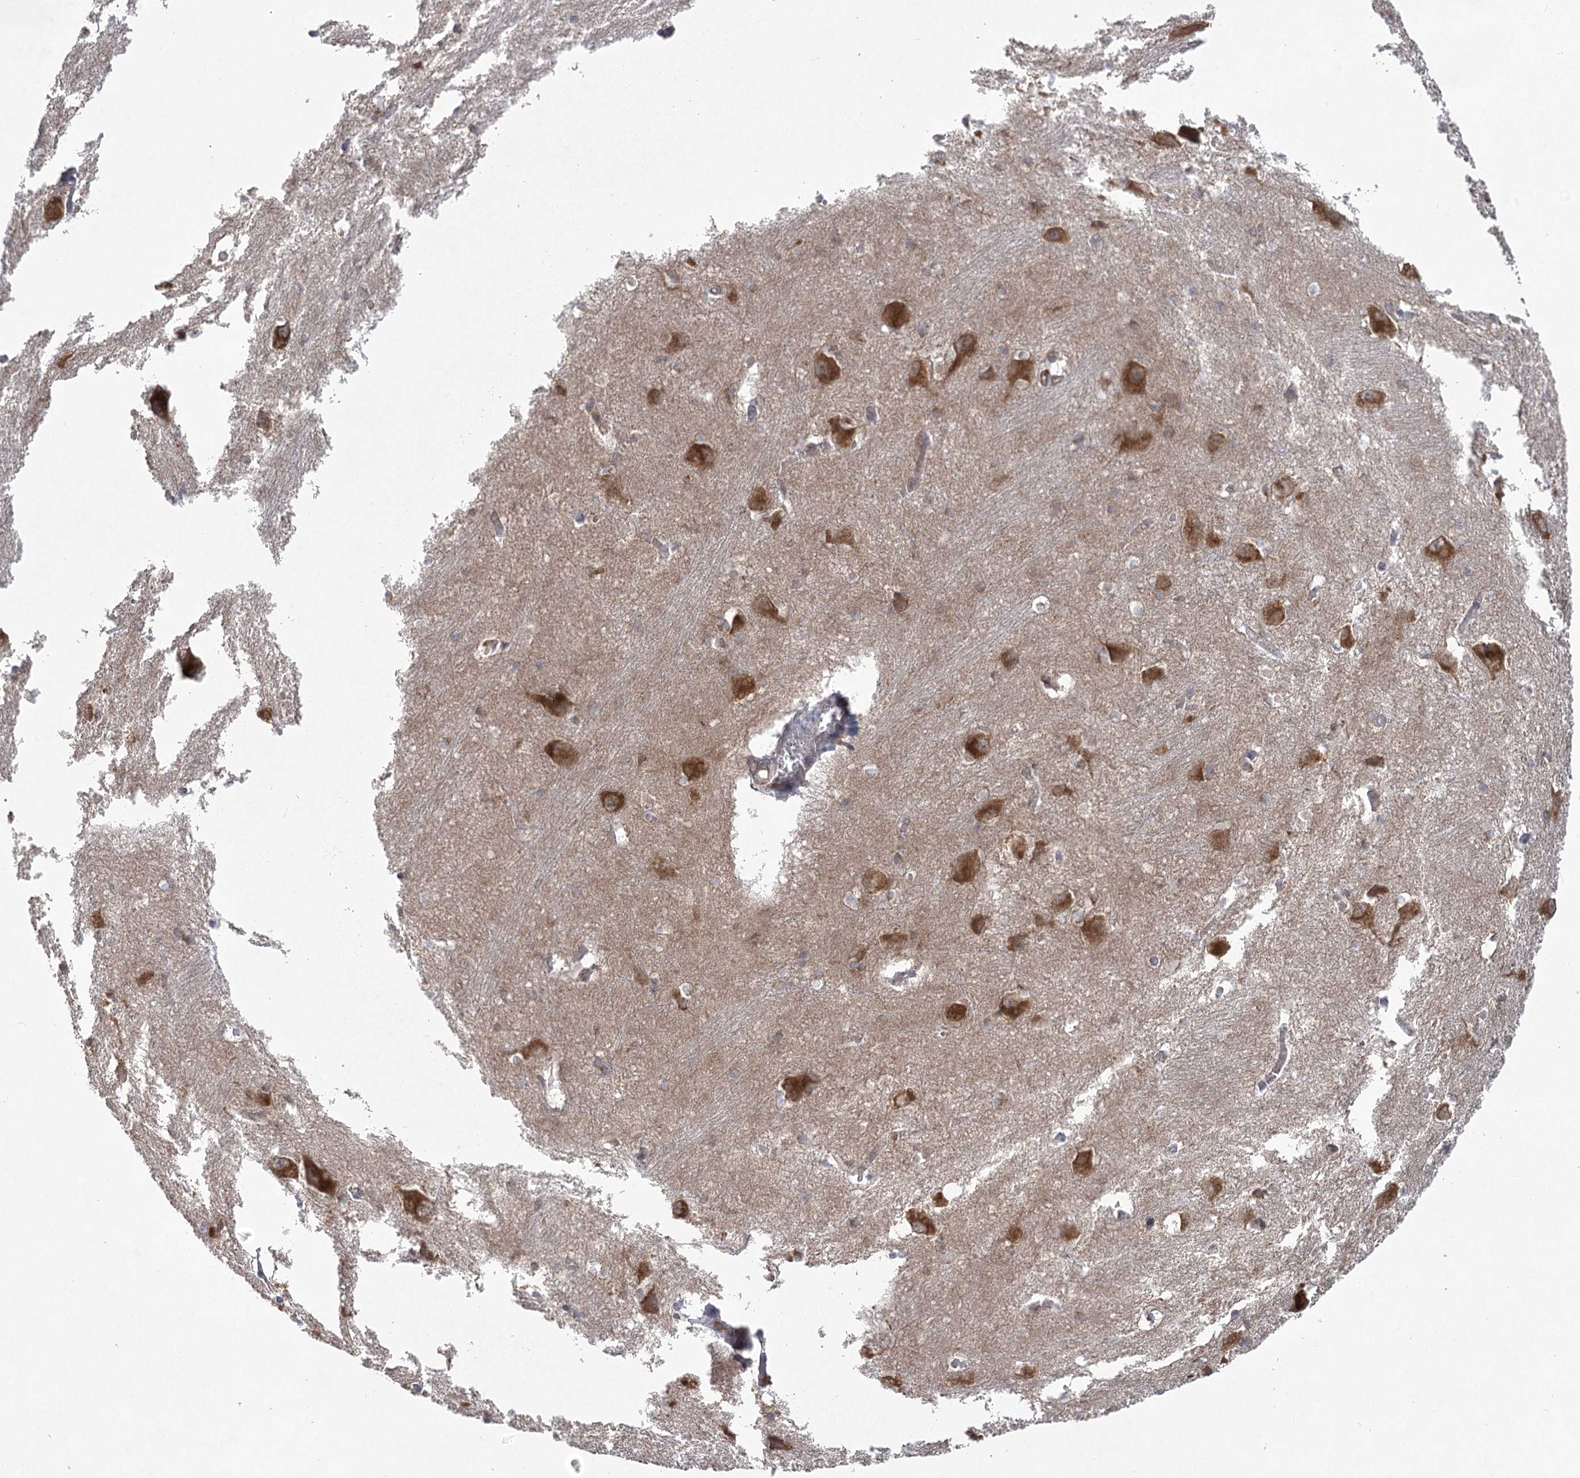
{"staining": {"intensity": "negative", "quantity": "none", "location": "none"}, "tissue": "caudate", "cell_type": "Glial cells", "image_type": "normal", "snomed": [{"axis": "morphology", "description": "Normal tissue, NOS"}, {"axis": "topography", "description": "Lateral ventricle wall"}], "caption": "Normal caudate was stained to show a protein in brown. There is no significant positivity in glial cells. (Immunohistochemistry (ihc), brightfield microscopy, high magnification).", "gene": "EIF3A", "patient": {"sex": "male", "age": 37}}